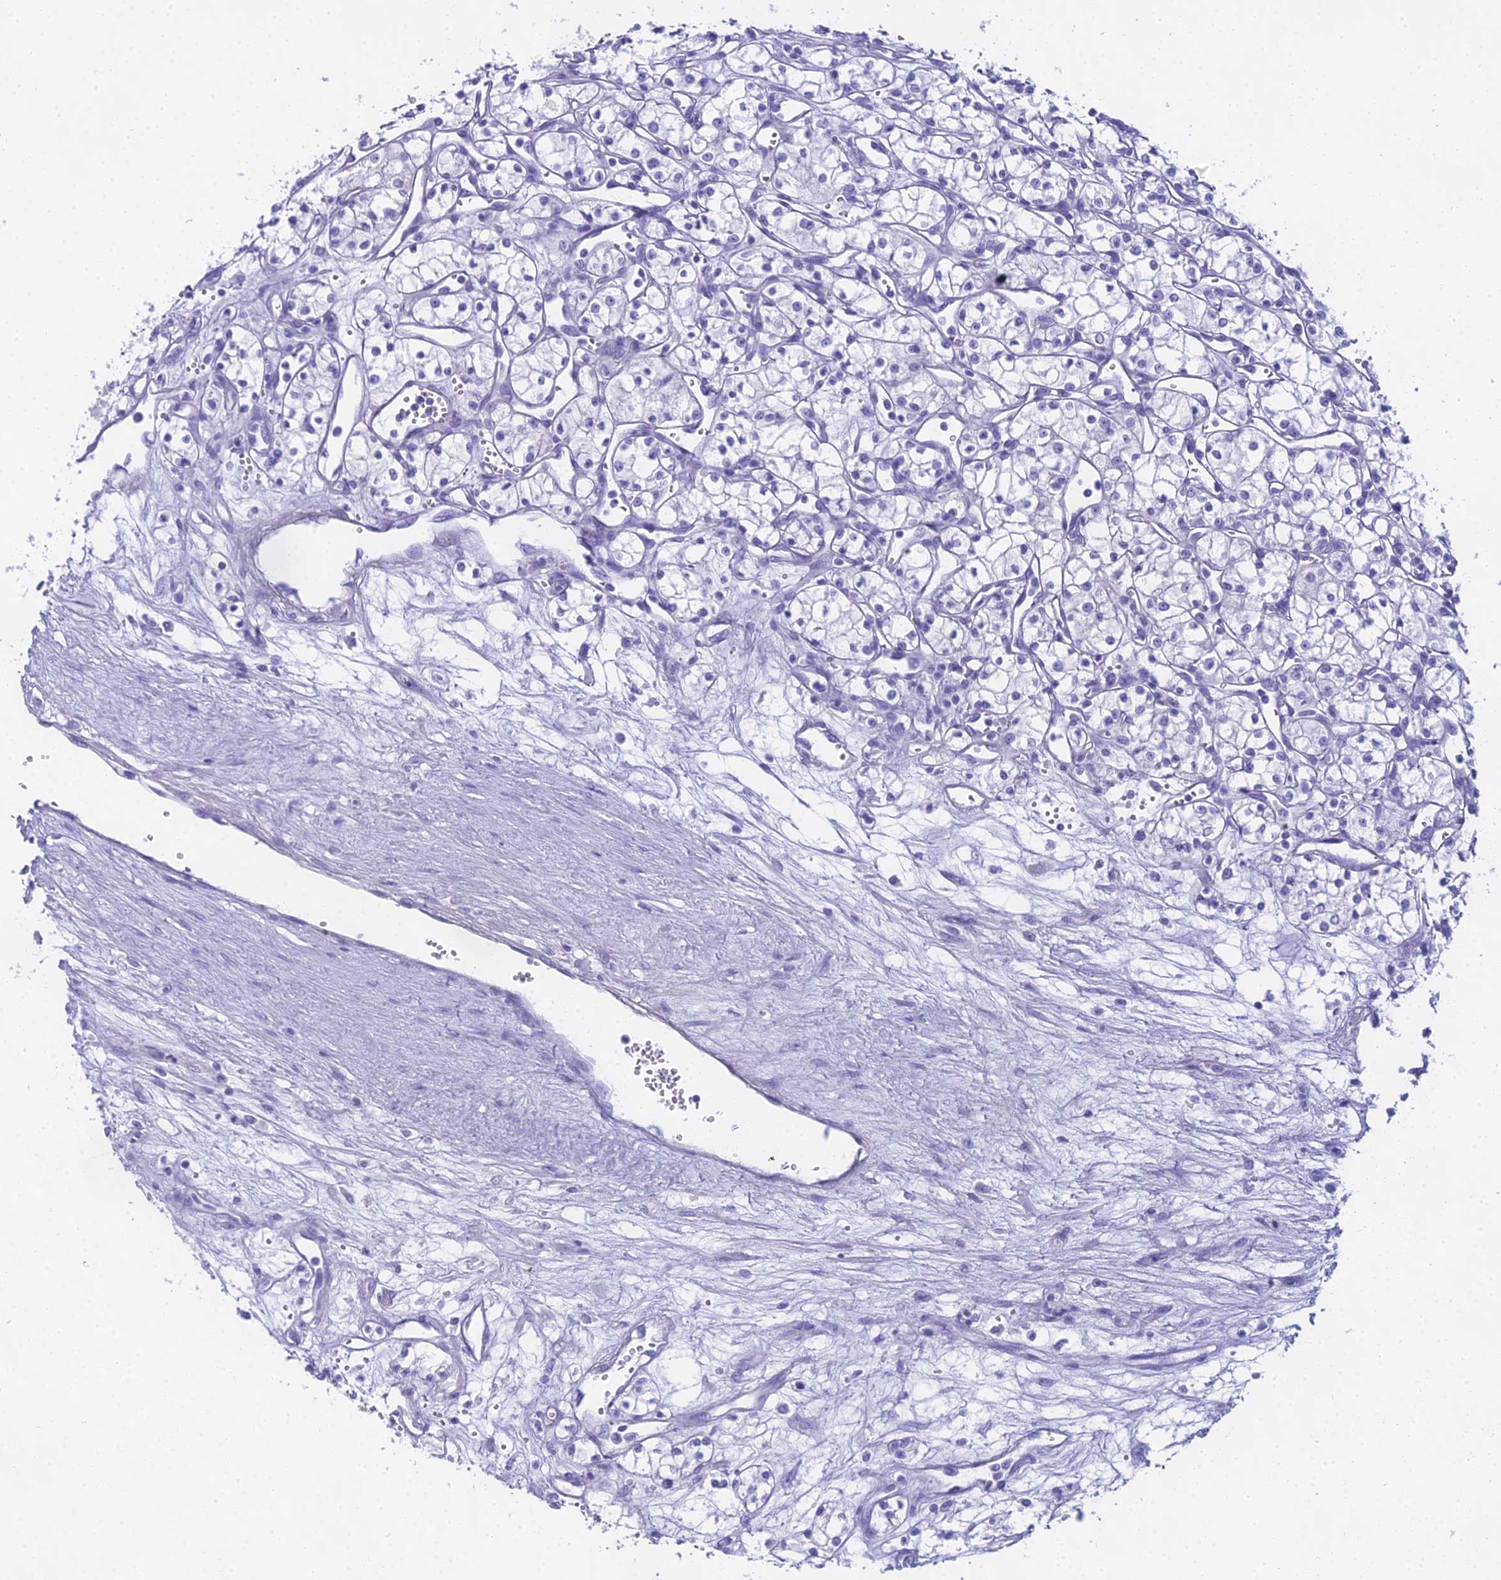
{"staining": {"intensity": "negative", "quantity": "none", "location": "none"}, "tissue": "renal cancer", "cell_type": "Tumor cells", "image_type": "cancer", "snomed": [{"axis": "morphology", "description": "Adenocarcinoma, NOS"}, {"axis": "topography", "description": "Kidney"}], "caption": "A photomicrograph of renal cancer (adenocarcinoma) stained for a protein reveals no brown staining in tumor cells.", "gene": "UNC80", "patient": {"sex": "male", "age": 59}}